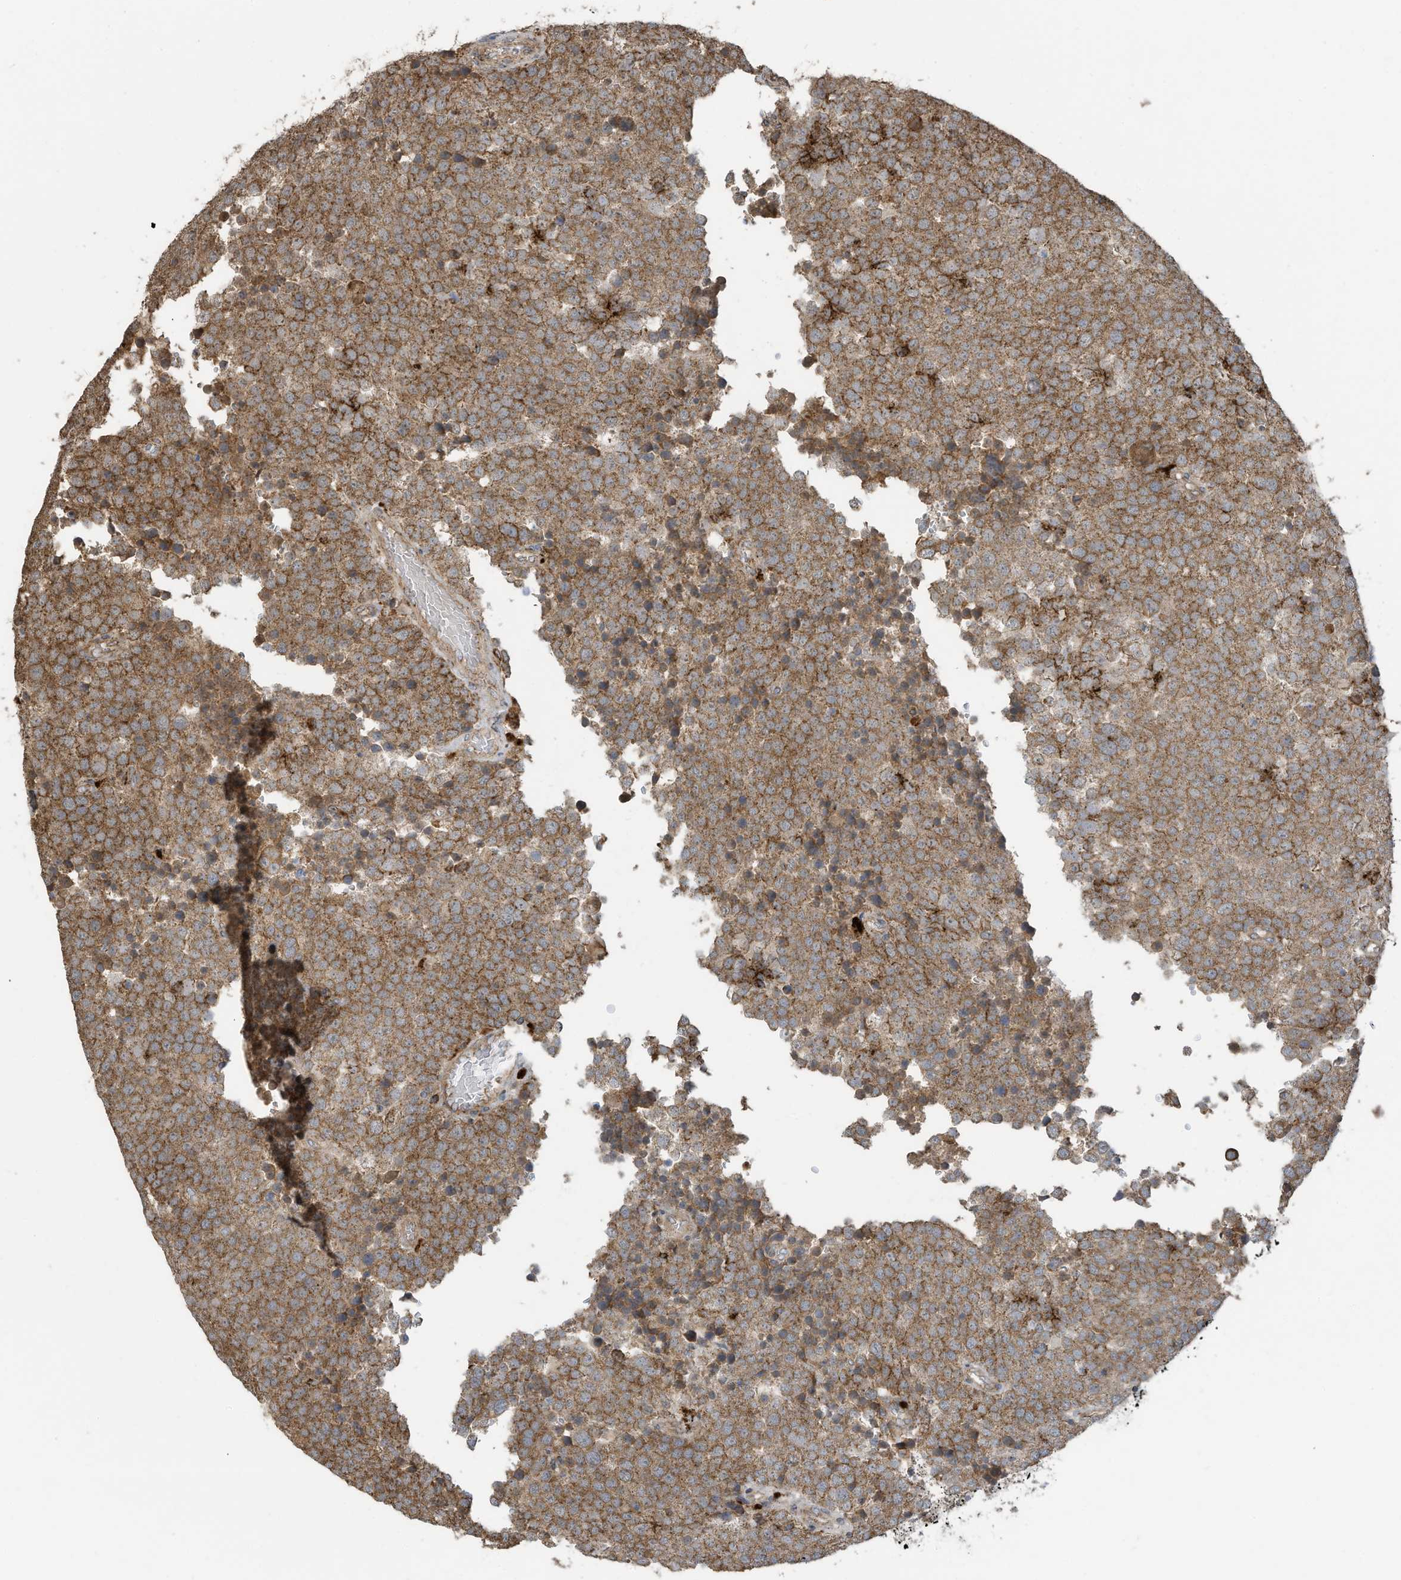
{"staining": {"intensity": "moderate", "quantity": ">75%", "location": "cytoplasmic/membranous"}, "tissue": "testis cancer", "cell_type": "Tumor cells", "image_type": "cancer", "snomed": [{"axis": "morphology", "description": "Seminoma, NOS"}, {"axis": "topography", "description": "Testis"}], "caption": "Immunohistochemical staining of testis seminoma shows moderate cytoplasmic/membranous protein positivity in about >75% of tumor cells. The protein is shown in brown color, while the nuclei are stained blue.", "gene": "C2orf74", "patient": {"sex": "male", "age": 71}}